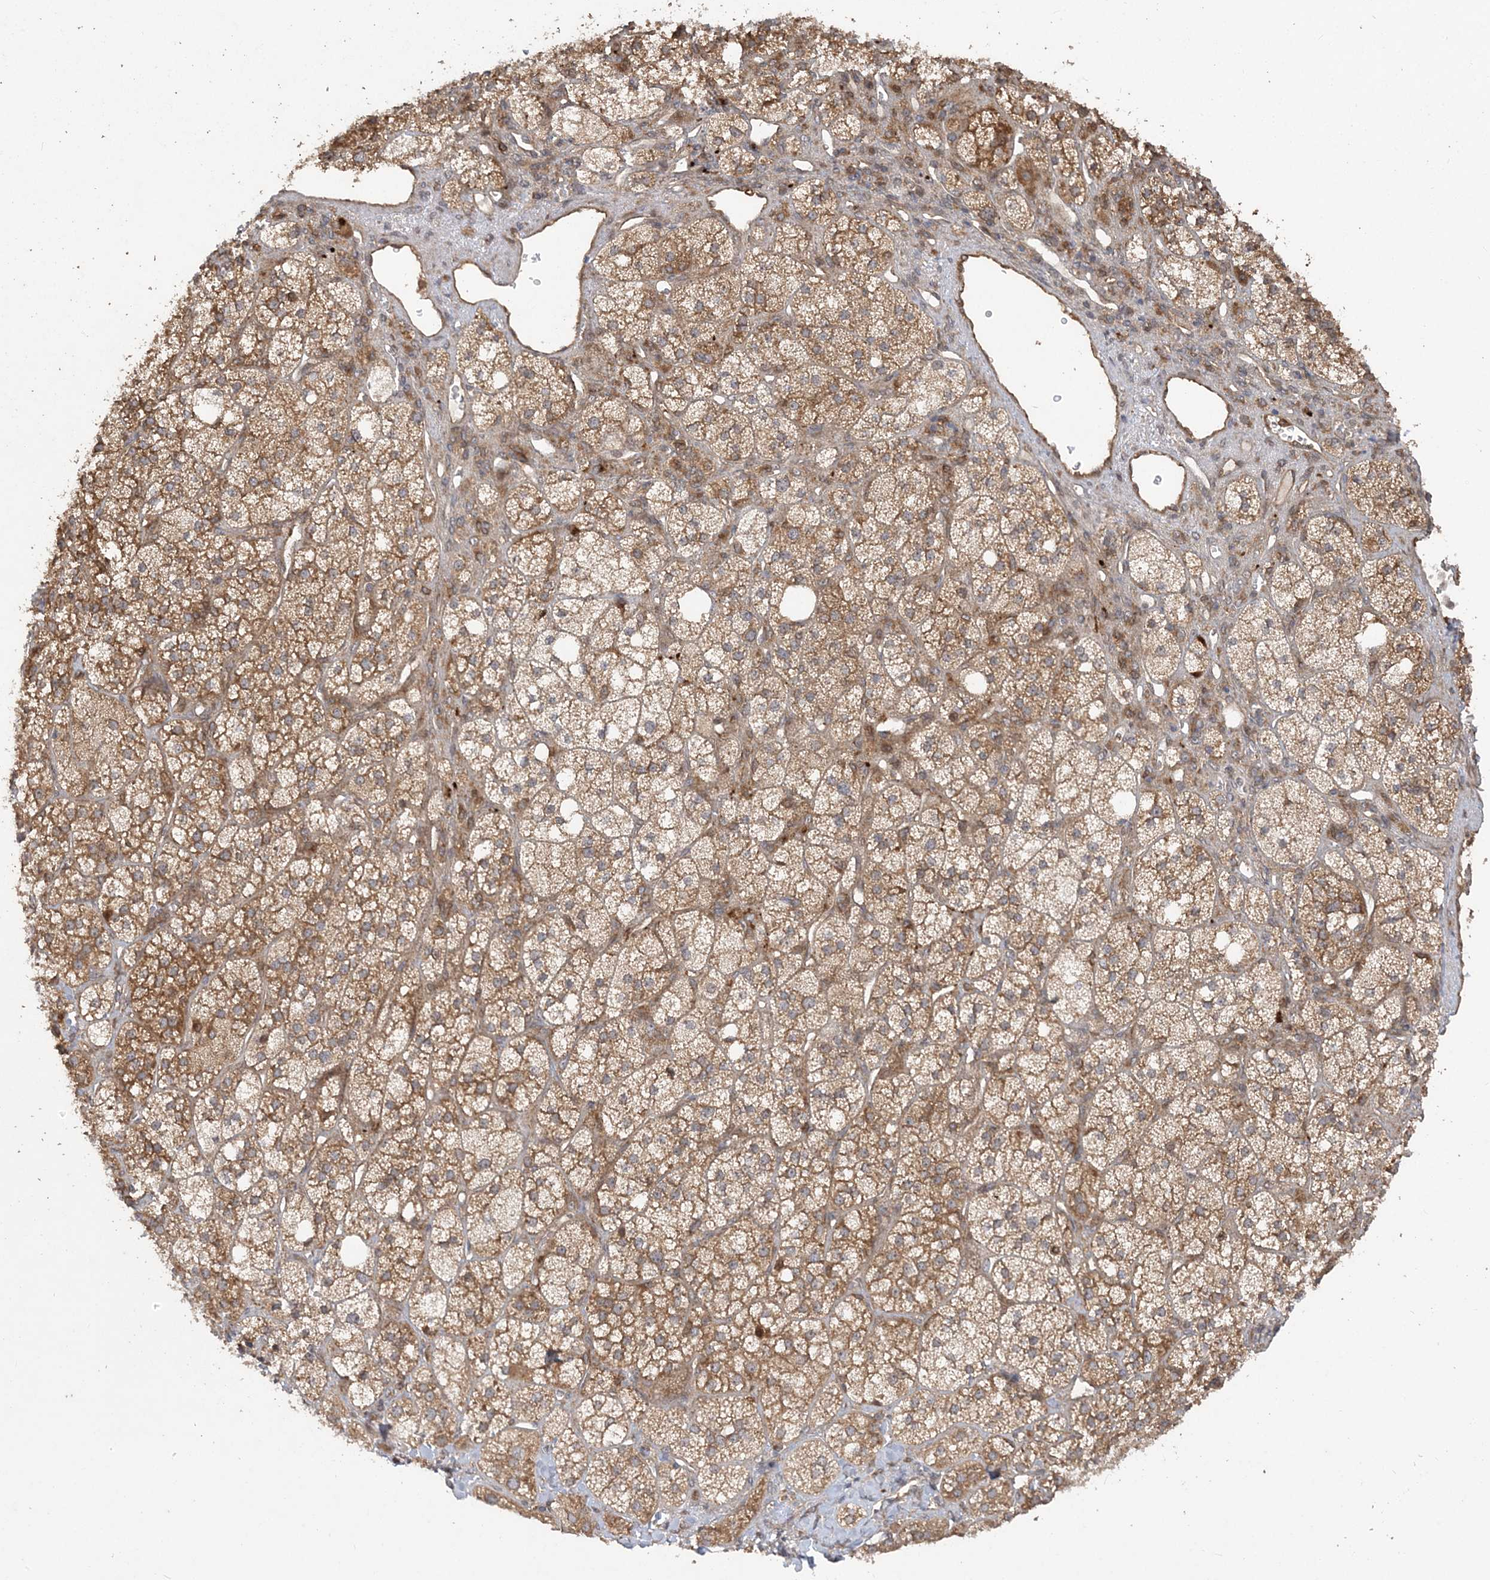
{"staining": {"intensity": "moderate", "quantity": "25%-75%", "location": "cytoplasmic/membranous"}, "tissue": "adrenal gland", "cell_type": "Glandular cells", "image_type": "normal", "snomed": [{"axis": "morphology", "description": "Normal tissue, NOS"}, {"axis": "topography", "description": "Adrenal gland"}], "caption": "Immunohistochemistry (DAB (3,3'-diaminobenzidine)) staining of normal adrenal gland demonstrates moderate cytoplasmic/membranous protein expression in approximately 25%-75% of glandular cells. The staining was performed using DAB to visualize the protein expression in brown, while the nuclei were stained in blue with hematoxylin (Magnification: 20x).", "gene": "HERPUD1", "patient": {"sex": "male", "age": 61}}